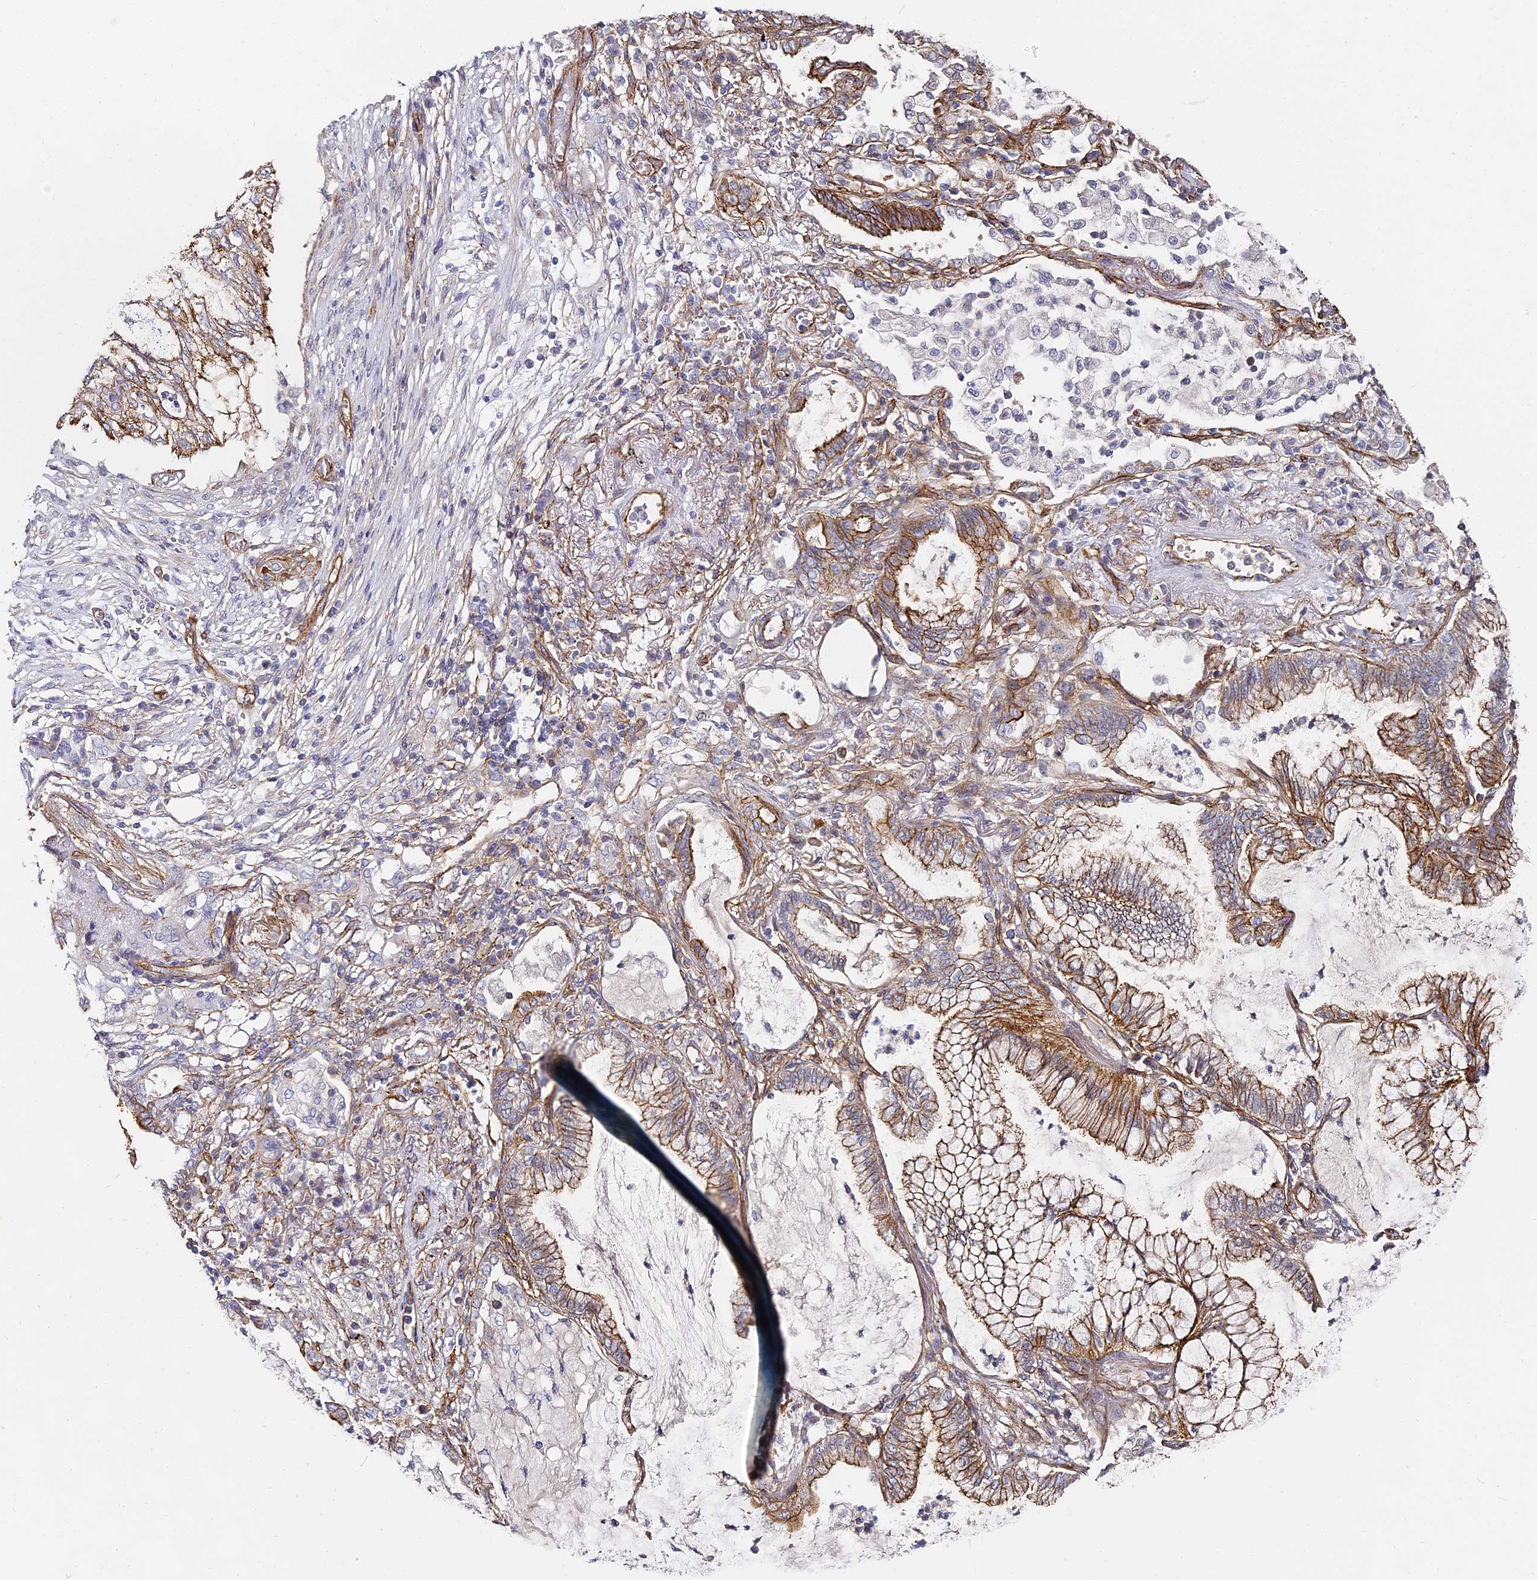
{"staining": {"intensity": "moderate", "quantity": ">75%", "location": "cytoplasmic/membranous"}, "tissue": "lung cancer", "cell_type": "Tumor cells", "image_type": "cancer", "snomed": [{"axis": "morphology", "description": "Adenocarcinoma, NOS"}, {"axis": "topography", "description": "Lung"}], "caption": "Protein expression analysis of human lung adenocarcinoma reveals moderate cytoplasmic/membranous expression in approximately >75% of tumor cells.", "gene": "CCDC30", "patient": {"sex": "female", "age": 70}}